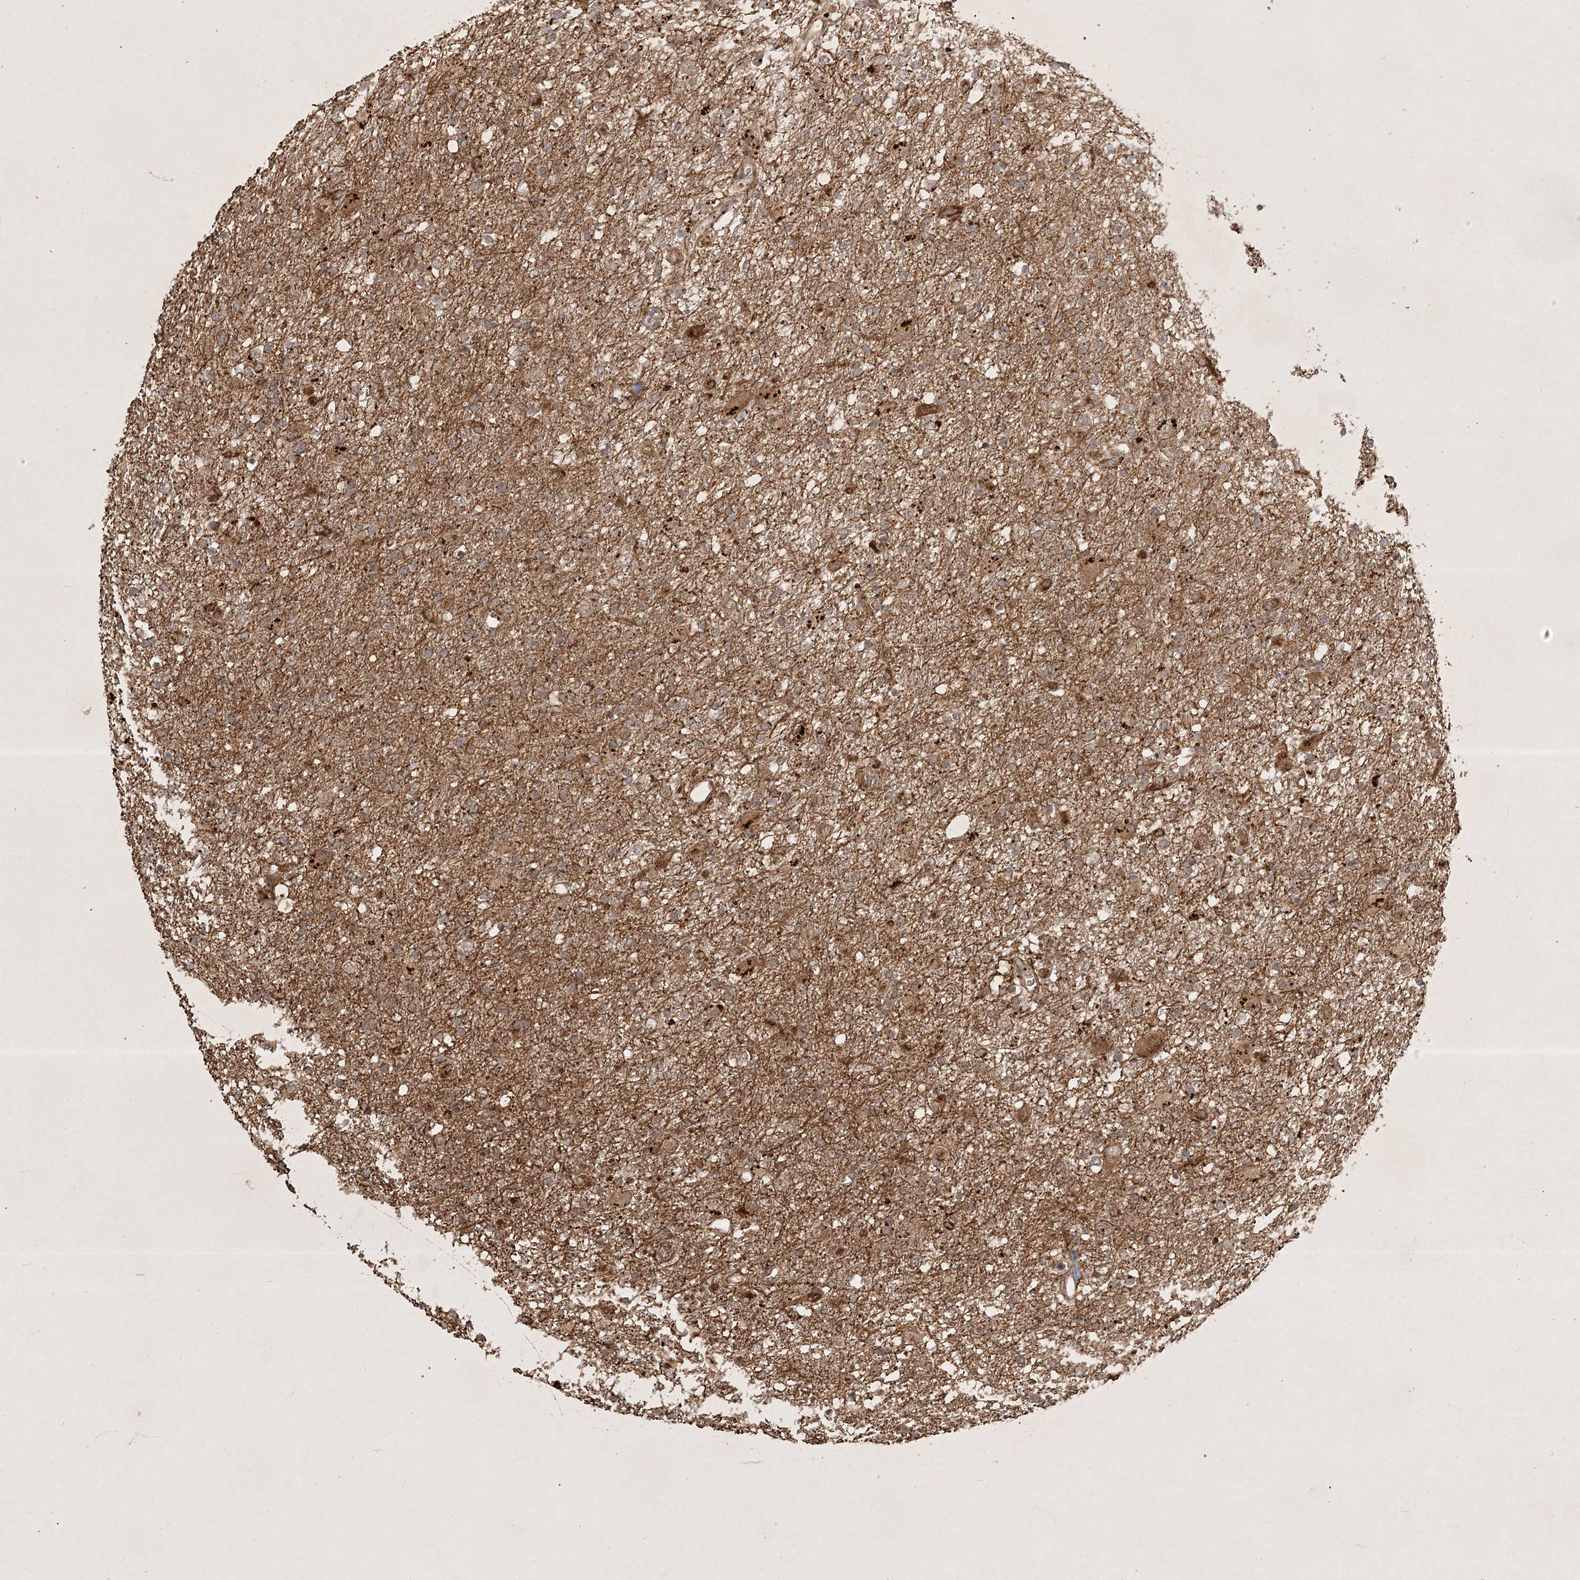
{"staining": {"intensity": "moderate", "quantity": ">75%", "location": "cytoplasmic/membranous"}, "tissue": "glioma", "cell_type": "Tumor cells", "image_type": "cancer", "snomed": [{"axis": "morphology", "description": "Glioma, malignant, Low grade"}, {"axis": "topography", "description": "Brain"}], "caption": "Low-grade glioma (malignant) stained with DAB IHC demonstrates medium levels of moderate cytoplasmic/membranous positivity in approximately >75% of tumor cells.", "gene": "ARL13A", "patient": {"sex": "male", "age": 65}}